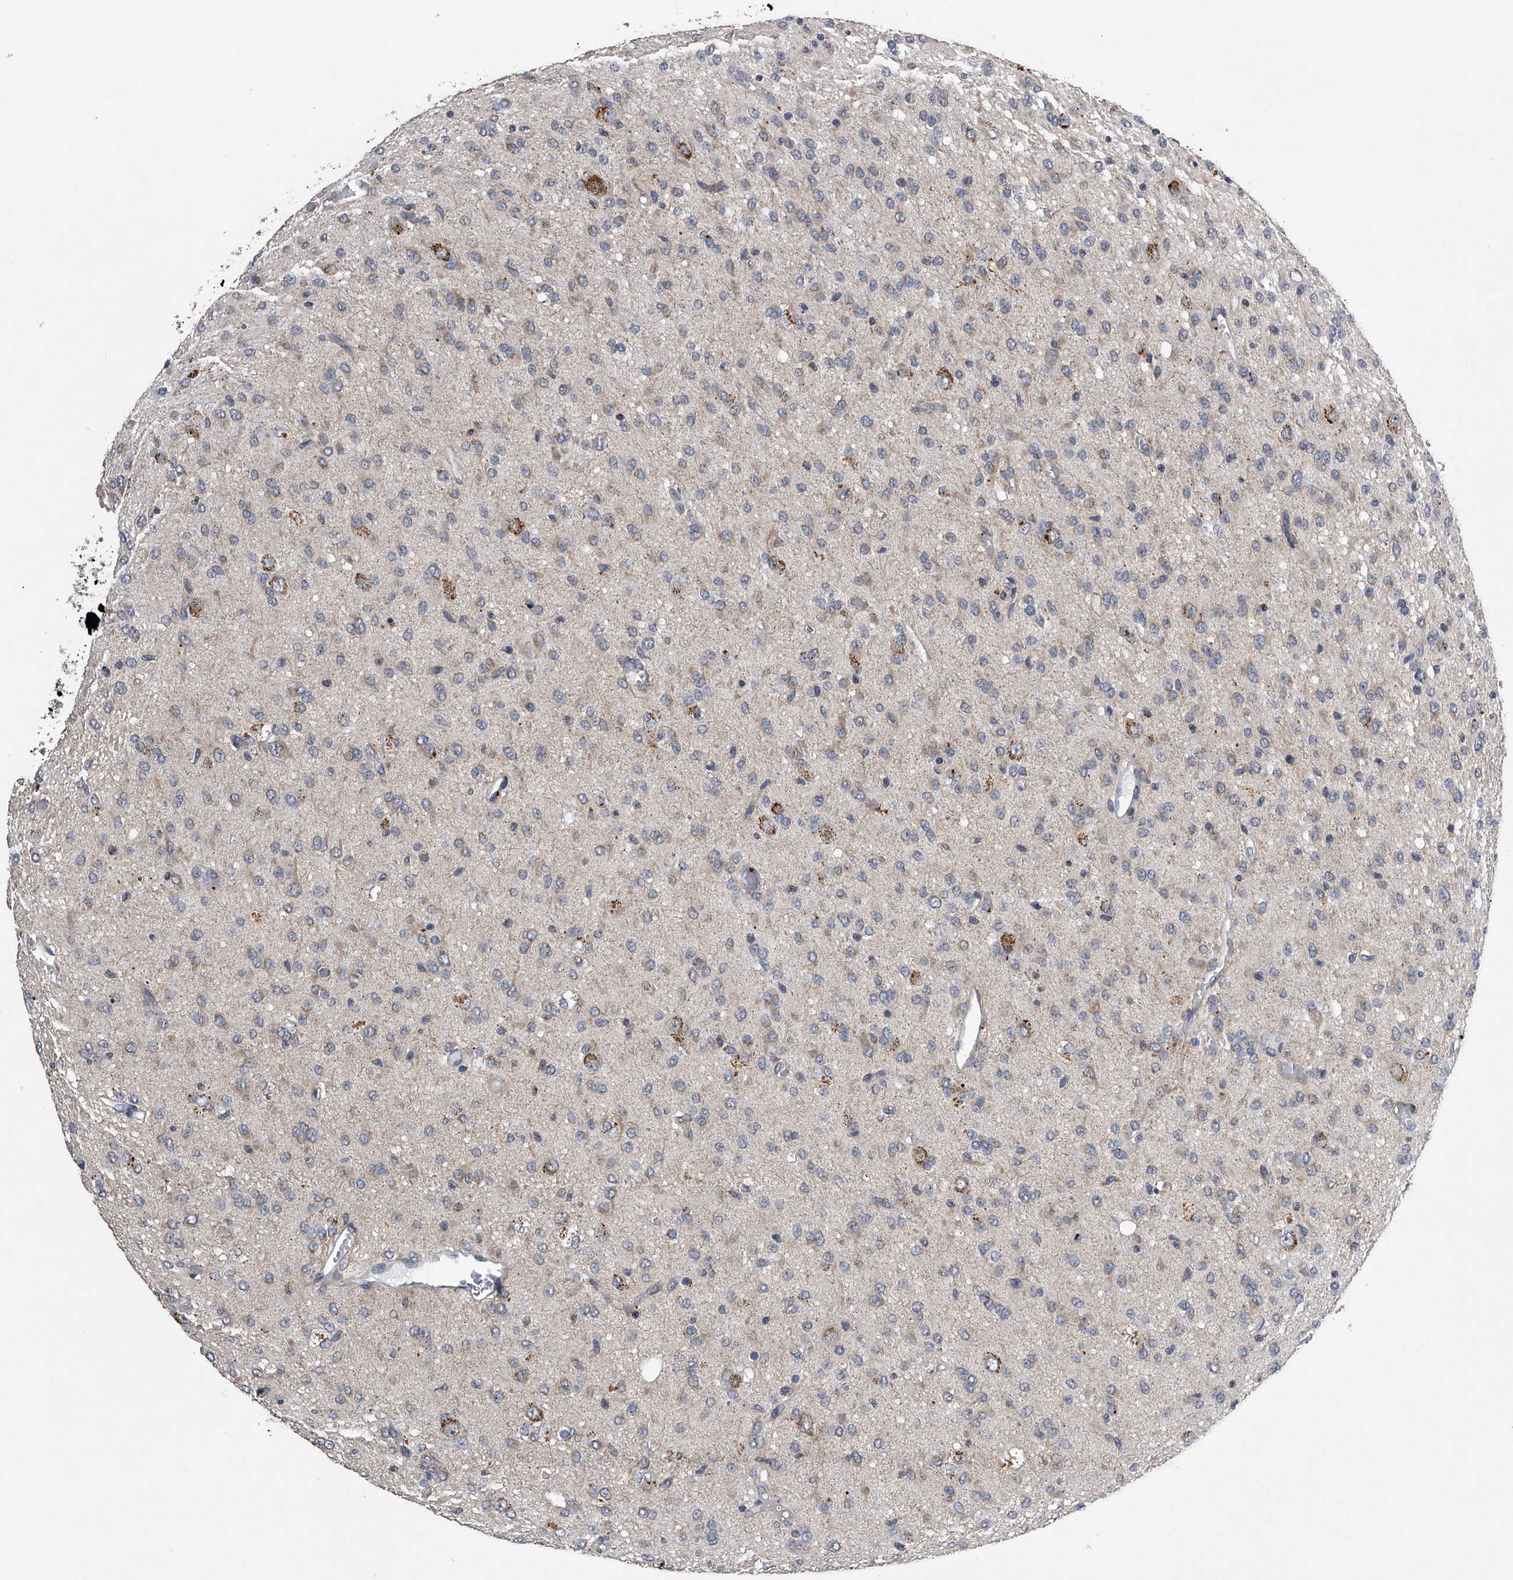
{"staining": {"intensity": "weak", "quantity": "25%-75%", "location": "cytoplasmic/membranous"}, "tissue": "glioma", "cell_type": "Tumor cells", "image_type": "cancer", "snomed": [{"axis": "morphology", "description": "Glioma, malignant, High grade"}, {"axis": "topography", "description": "Brain"}], "caption": "This micrograph demonstrates immunohistochemistry (IHC) staining of malignant high-grade glioma, with low weak cytoplasmic/membranous positivity in about 25%-75% of tumor cells.", "gene": "LYRM4", "patient": {"sex": "female", "age": 59}}